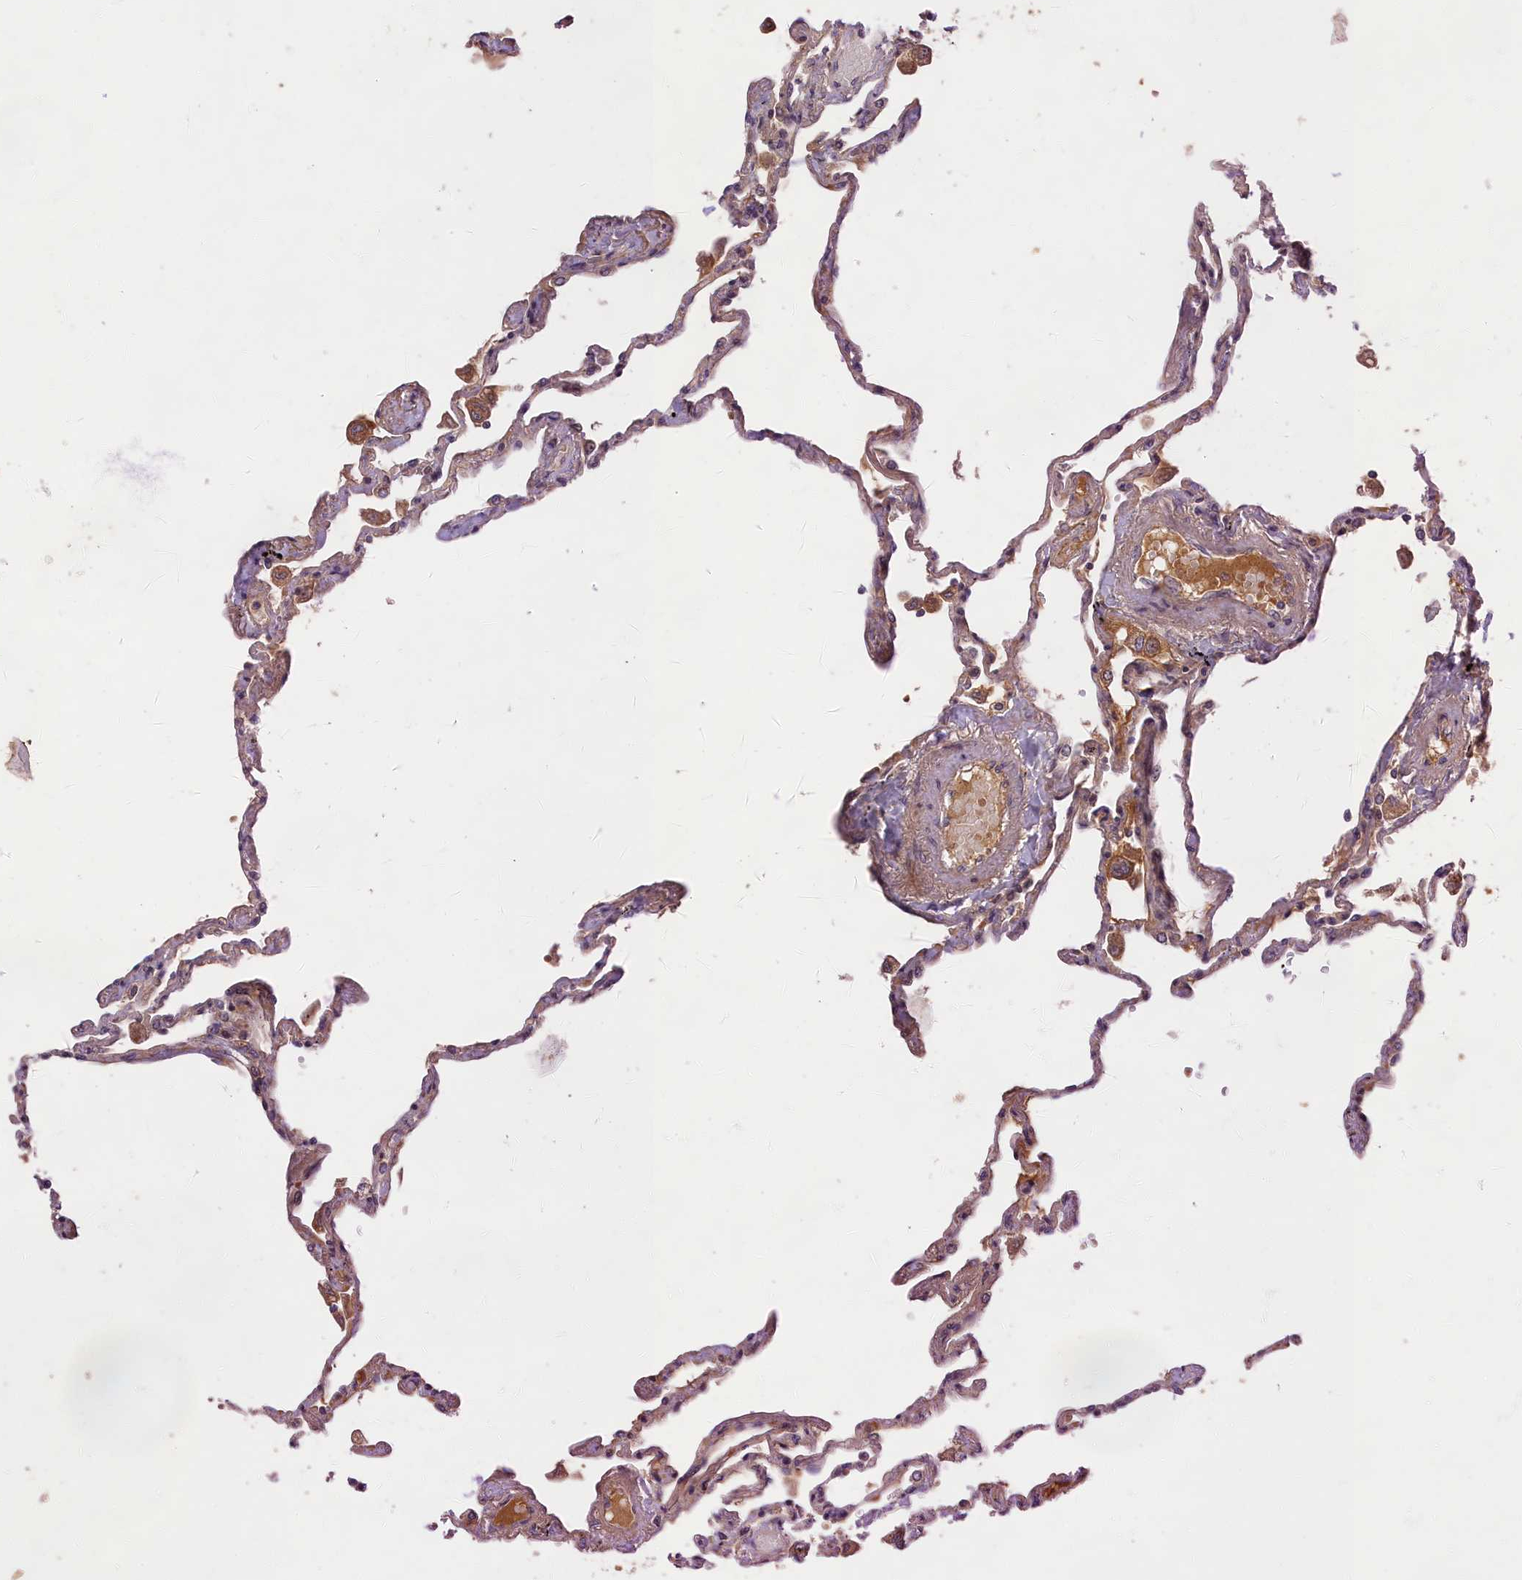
{"staining": {"intensity": "weak", "quantity": ">75%", "location": "cytoplasmic/membranous"}, "tissue": "lung", "cell_type": "Alveolar cells", "image_type": "normal", "snomed": [{"axis": "morphology", "description": "Normal tissue, NOS"}, {"axis": "topography", "description": "Lung"}], "caption": "Immunohistochemistry of benign human lung exhibits low levels of weak cytoplasmic/membranous expression in about >75% of alveolar cells.", "gene": "EARS2", "patient": {"sex": "female", "age": 67}}